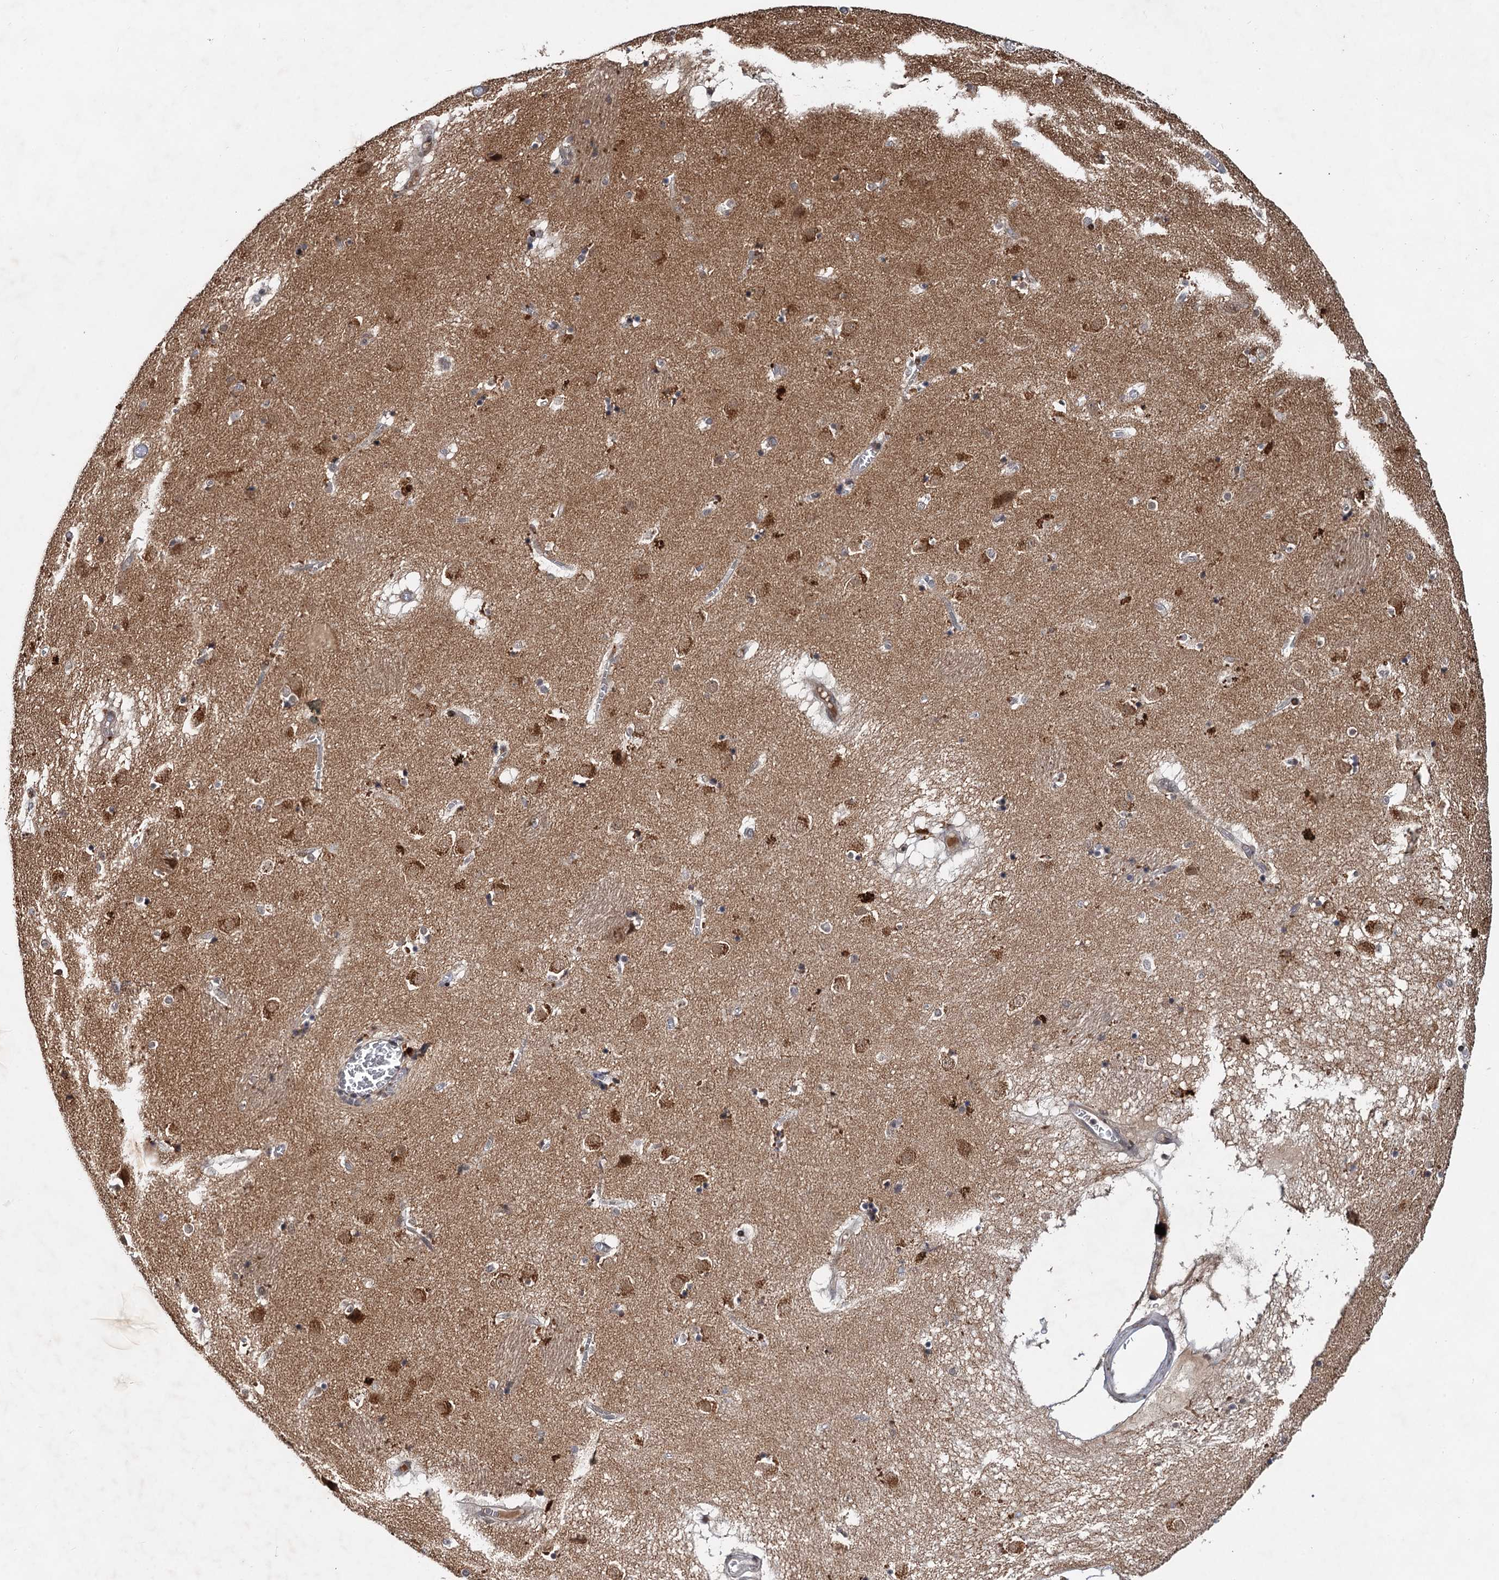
{"staining": {"intensity": "weak", "quantity": "<25%", "location": "cytoplasmic/membranous"}, "tissue": "caudate", "cell_type": "Glial cells", "image_type": "normal", "snomed": [{"axis": "morphology", "description": "Normal tissue, NOS"}, {"axis": "topography", "description": "Lateral ventricle wall"}], "caption": "Immunohistochemistry (IHC) histopathology image of unremarkable caudate: caudate stained with DAB displays no significant protein staining in glial cells.", "gene": "REP15", "patient": {"sex": "male", "age": 70}}